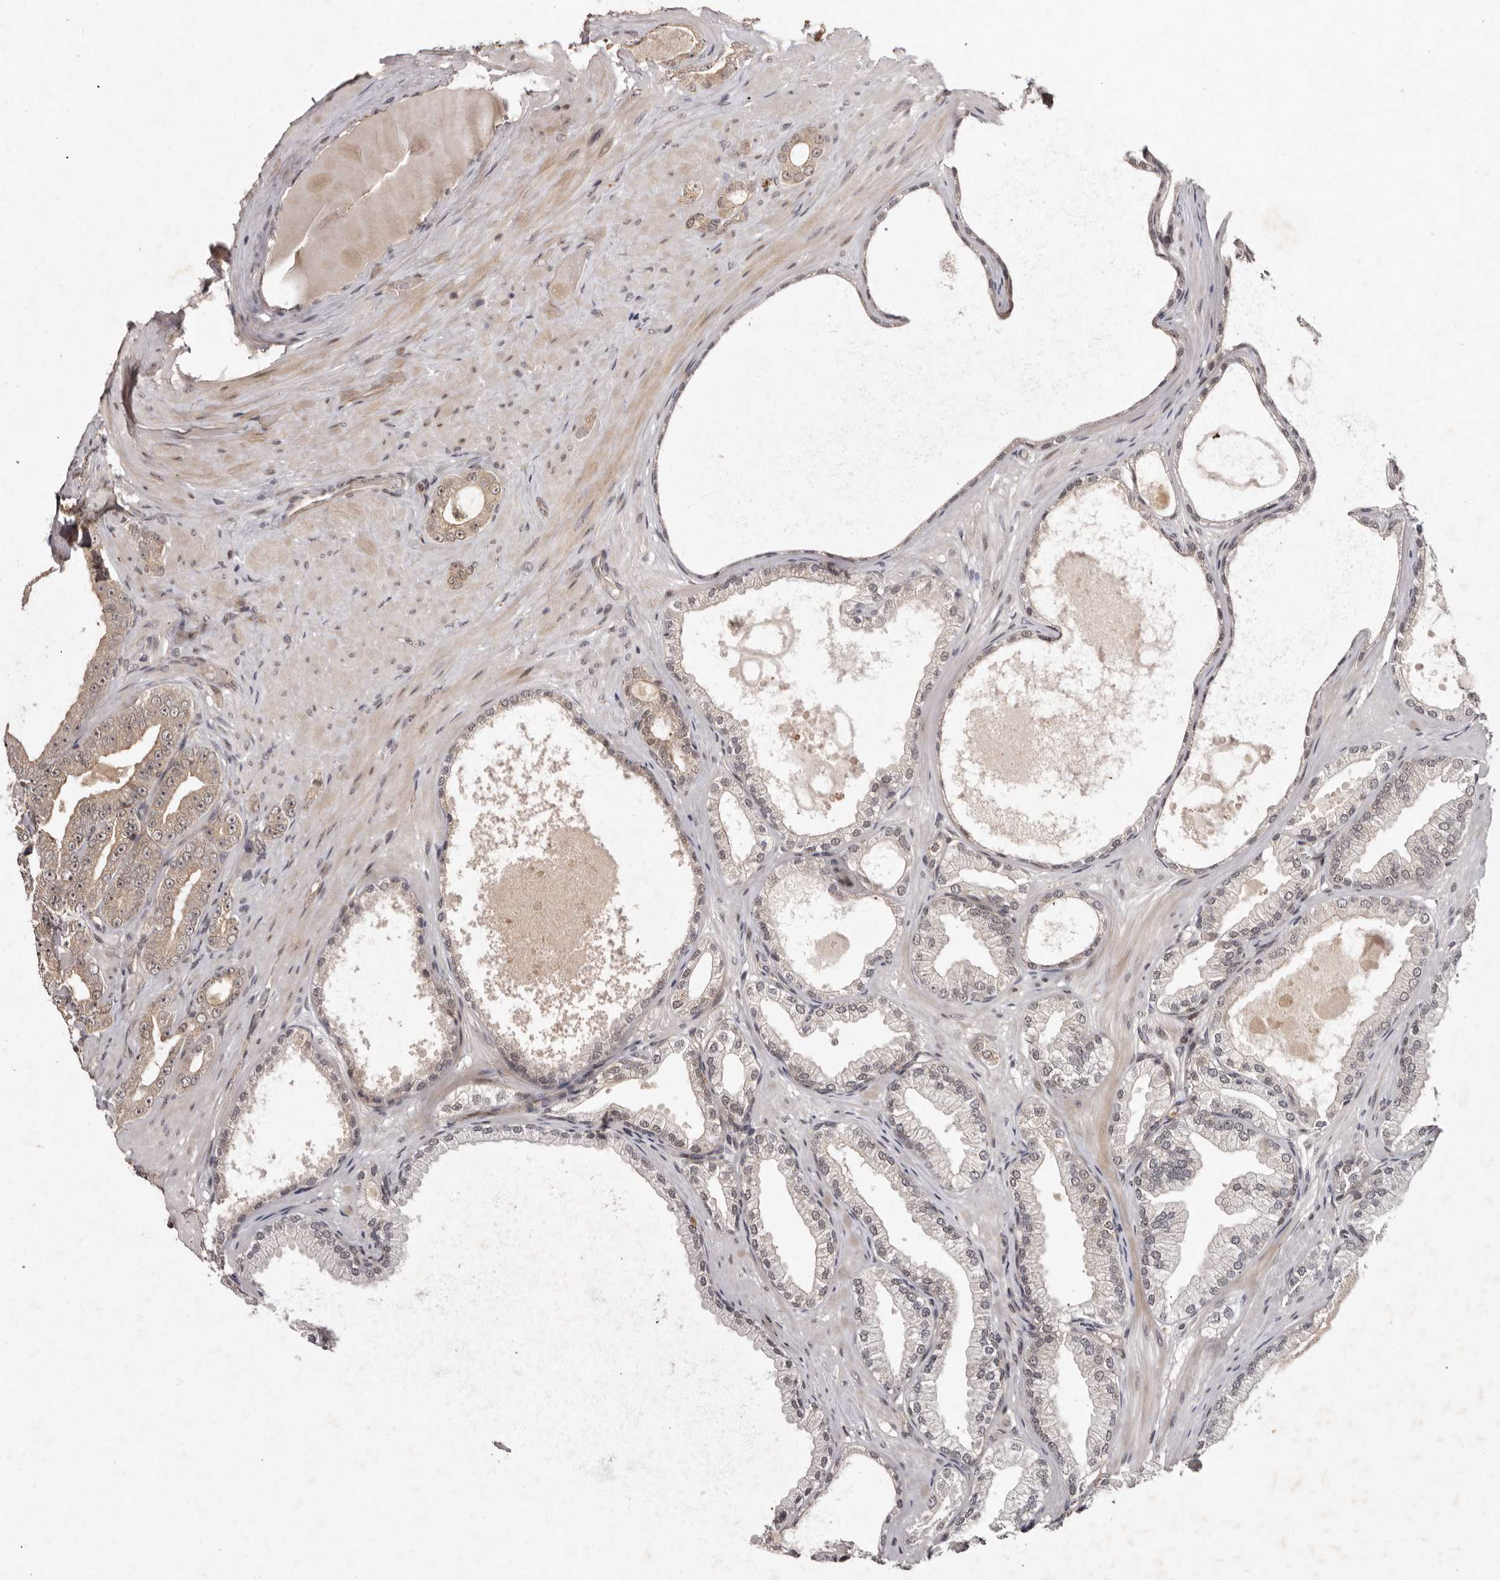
{"staining": {"intensity": "weak", "quantity": "25%-75%", "location": "cytoplasmic/membranous,nuclear"}, "tissue": "prostate cancer", "cell_type": "Tumor cells", "image_type": "cancer", "snomed": [{"axis": "morphology", "description": "Adenocarcinoma, Low grade"}, {"axis": "topography", "description": "Prostate"}], "caption": "Prostate cancer was stained to show a protein in brown. There is low levels of weak cytoplasmic/membranous and nuclear positivity in about 25%-75% of tumor cells.", "gene": "ABL1", "patient": {"sex": "male", "age": 63}}